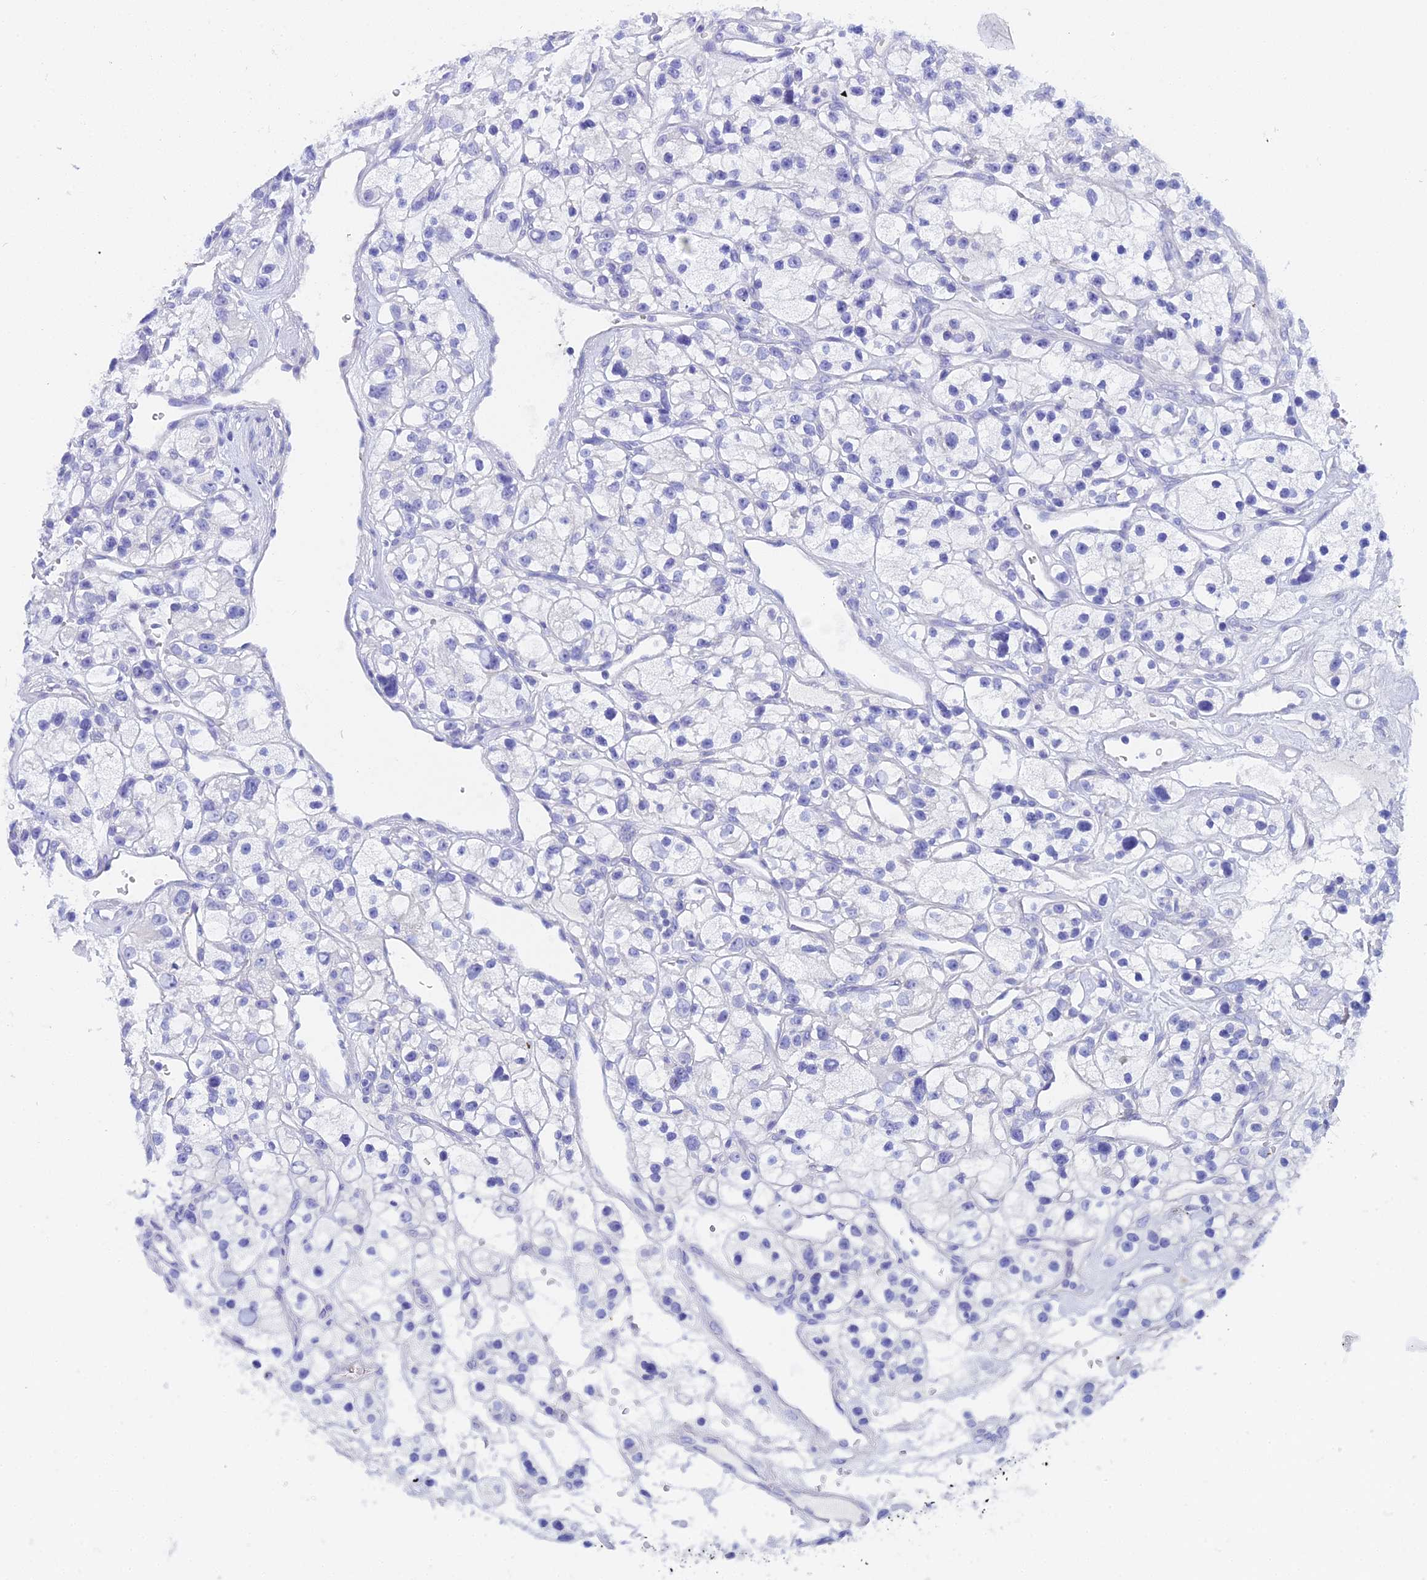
{"staining": {"intensity": "negative", "quantity": "none", "location": "none"}, "tissue": "renal cancer", "cell_type": "Tumor cells", "image_type": "cancer", "snomed": [{"axis": "morphology", "description": "Adenocarcinoma, NOS"}, {"axis": "topography", "description": "Kidney"}], "caption": "Human adenocarcinoma (renal) stained for a protein using immunohistochemistry displays no positivity in tumor cells.", "gene": "REG1A", "patient": {"sex": "female", "age": 57}}